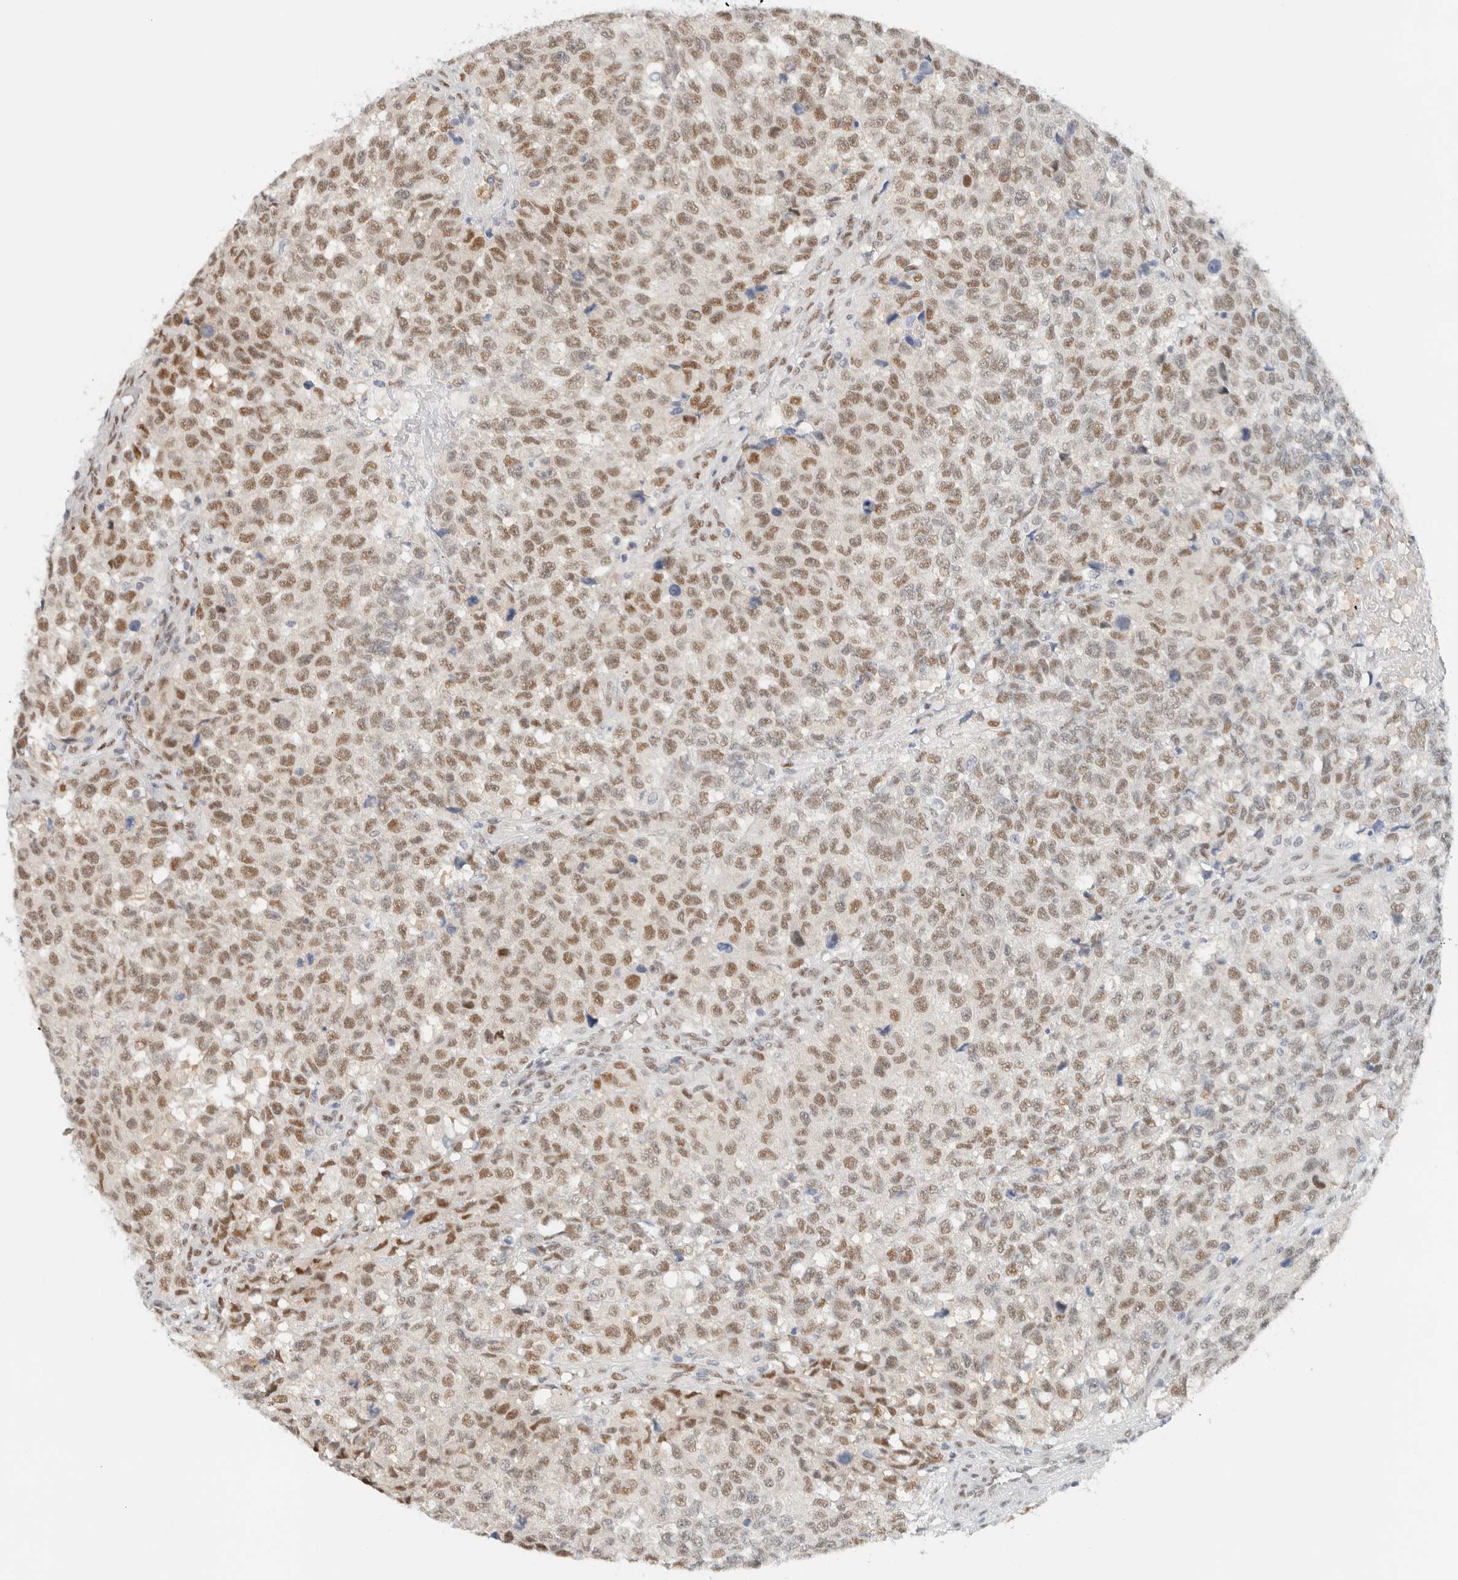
{"staining": {"intensity": "moderate", "quantity": ">75%", "location": "nuclear"}, "tissue": "testis cancer", "cell_type": "Tumor cells", "image_type": "cancer", "snomed": [{"axis": "morphology", "description": "Seminoma, NOS"}, {"axis": "topography", "description": "Testis"}], "caption": "This photomicrograph displays IHC staining of human testis cancer (seminoma), with medium moderate nuclear expression in about >75% of tumor cells.", "gene": "ZNF683", "patient": {"sex": "male", "age": 59}}